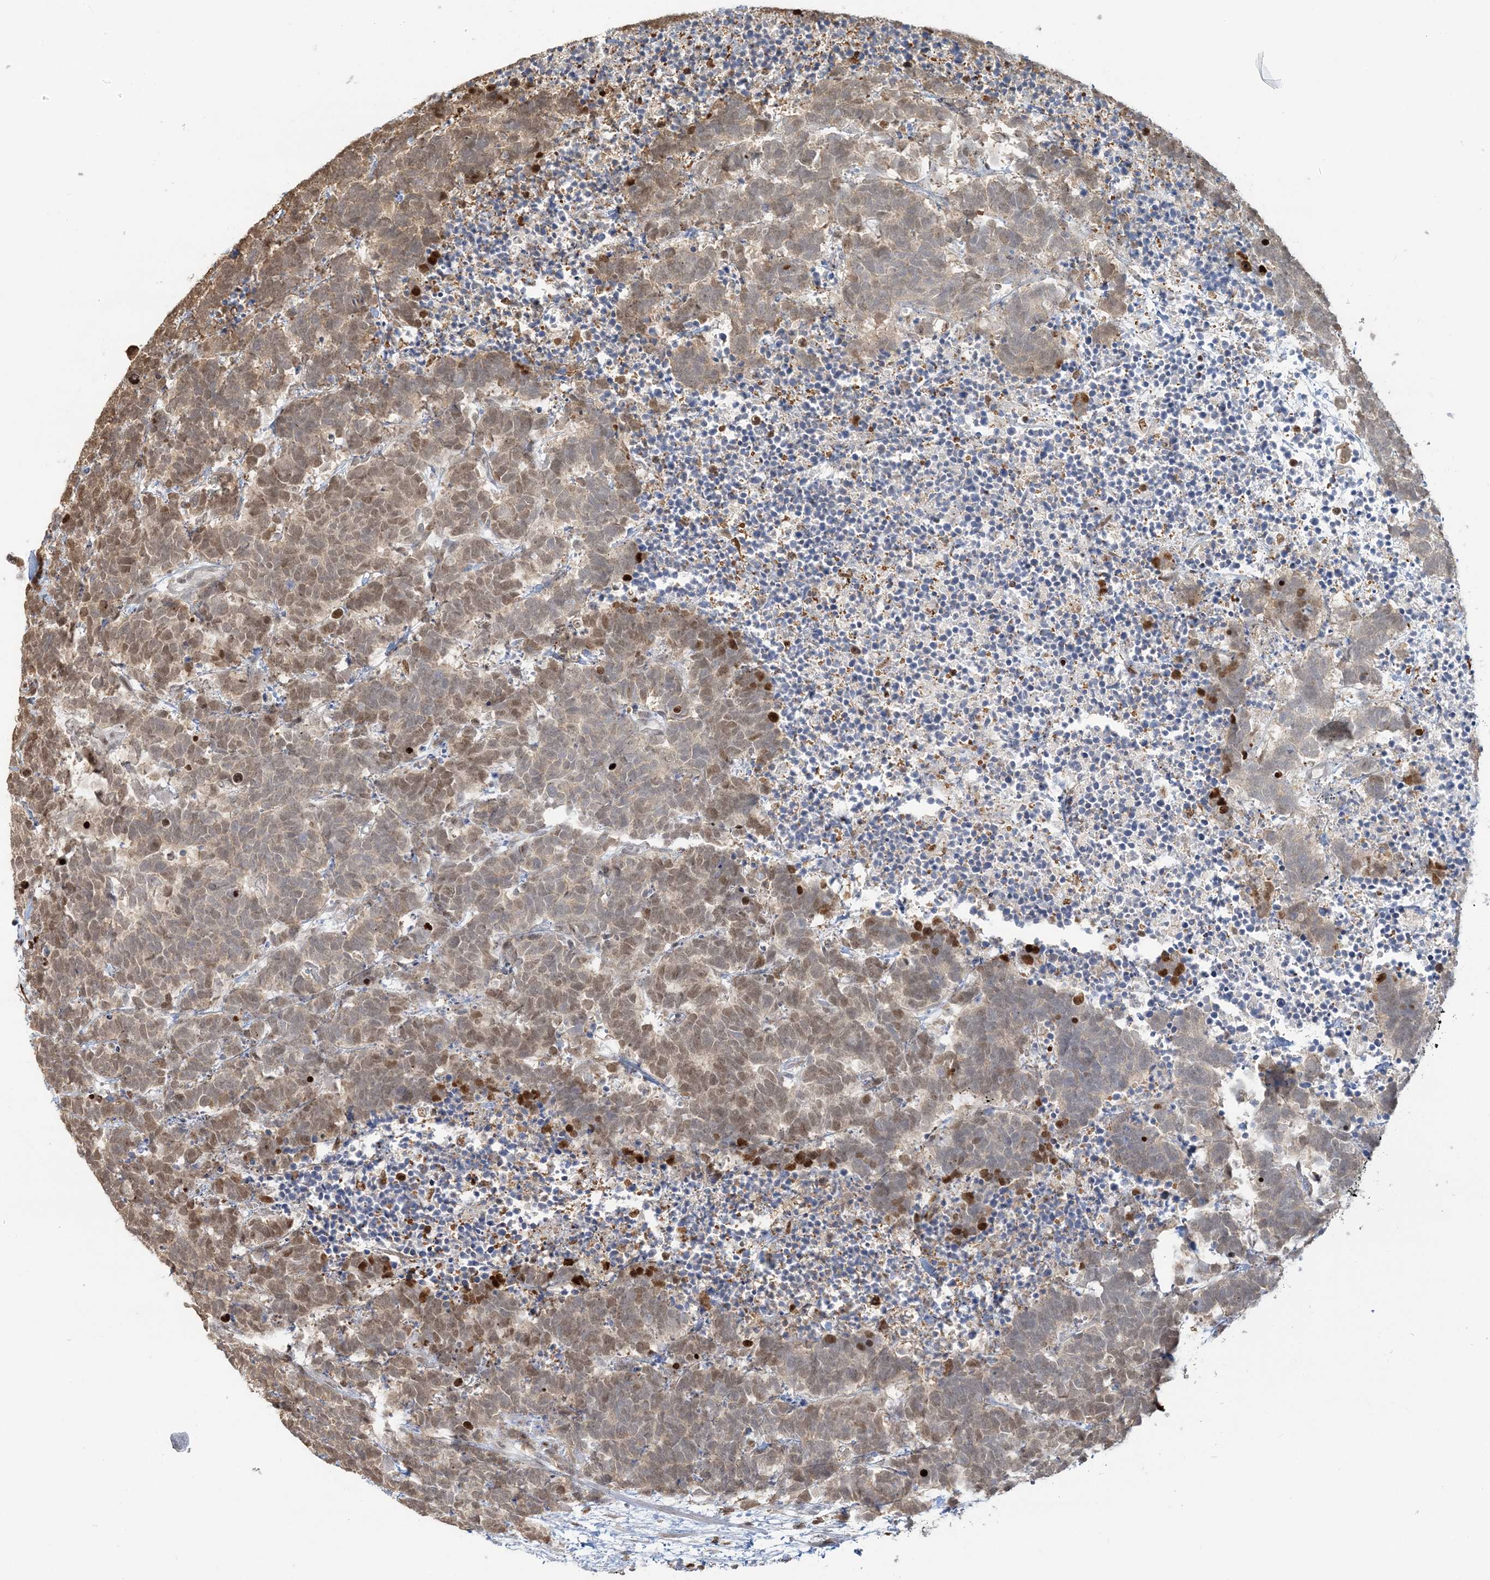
{"staining": {"intensity": "moderate", "quantity": ">75%", "location": "cytoplasmic/membranous,nuclear"}, "tissue": "carcinoid", "cell_type": "Tumor cells", "image_type": "cancer", "snomed": [{"axis": "morphology", "description": "Carcinoma, NOS"}, {"axis": "morphology", "description": "Carcinoid, malignant, NOS"}, {"axis": "topography", "description": "Urinary bladder"}], "caption": "An image showing moderate cytoplasmic/membranous and nuclear staining in about >75% of tumor cells in carcinoid, as visualized by brown immunohistochemical staining.", "gene": "SUMO2", "patient": {"sex": "male", "age": 57}}